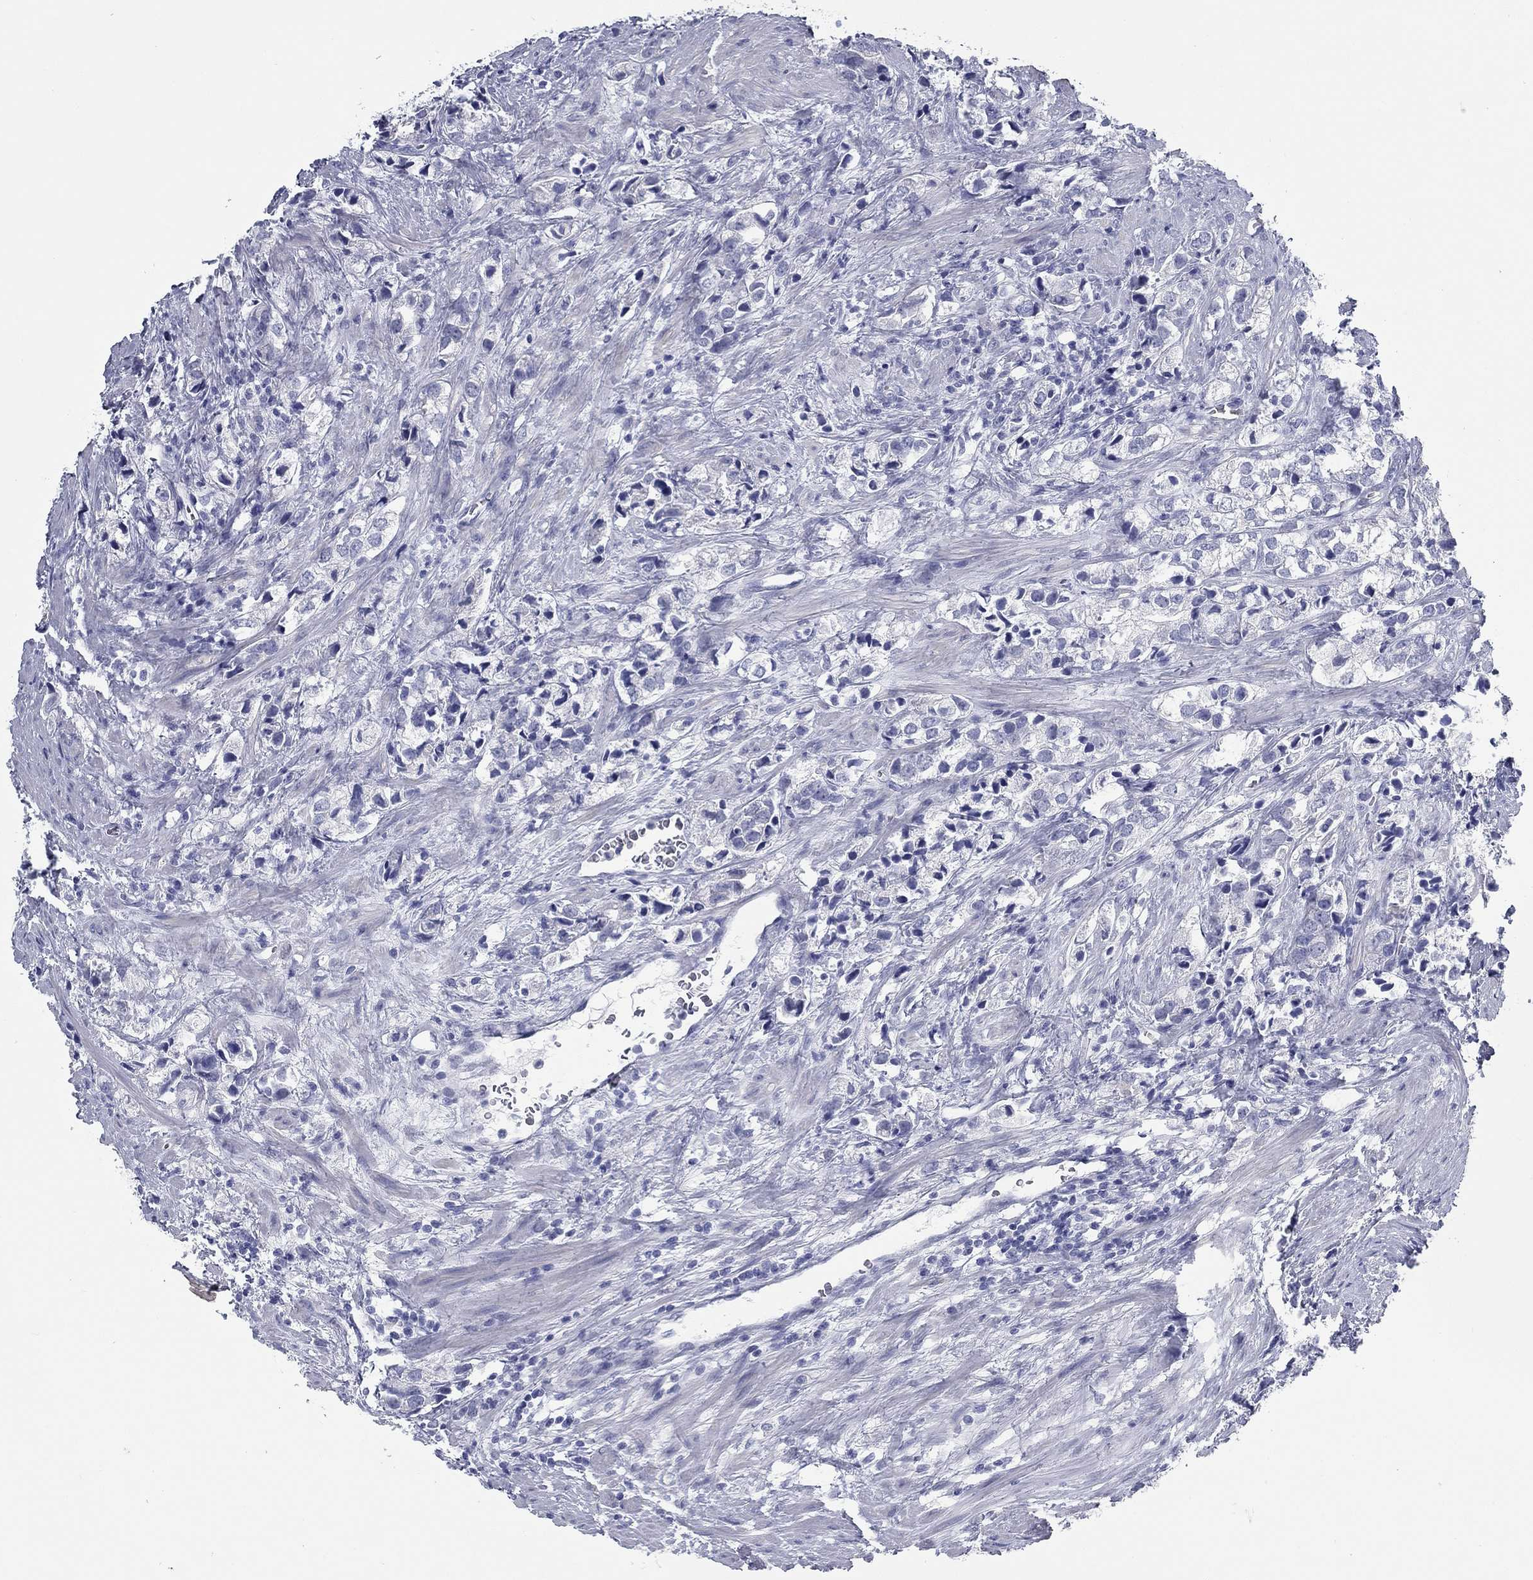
{"staining": {"intensity": "negative", "quantity": "none", "location": "none"}, "tissue": "prostate cancer", "cell_type": "Tumor cells", "image_type": "cancer", "snomed": [{"axis": "morphology", "description": "Adenocarcinoma, NOS"}, {"axis": "topography", "description": "Prostate and seminal vesicle, NOS"}], "caption": "Immunohistochemistry image of prostate cancer stained for a protein (brown), which displays no expression in tumor cells.", "gene": "KIRREL2", "patient": {"sex": "male", "age": 63}}